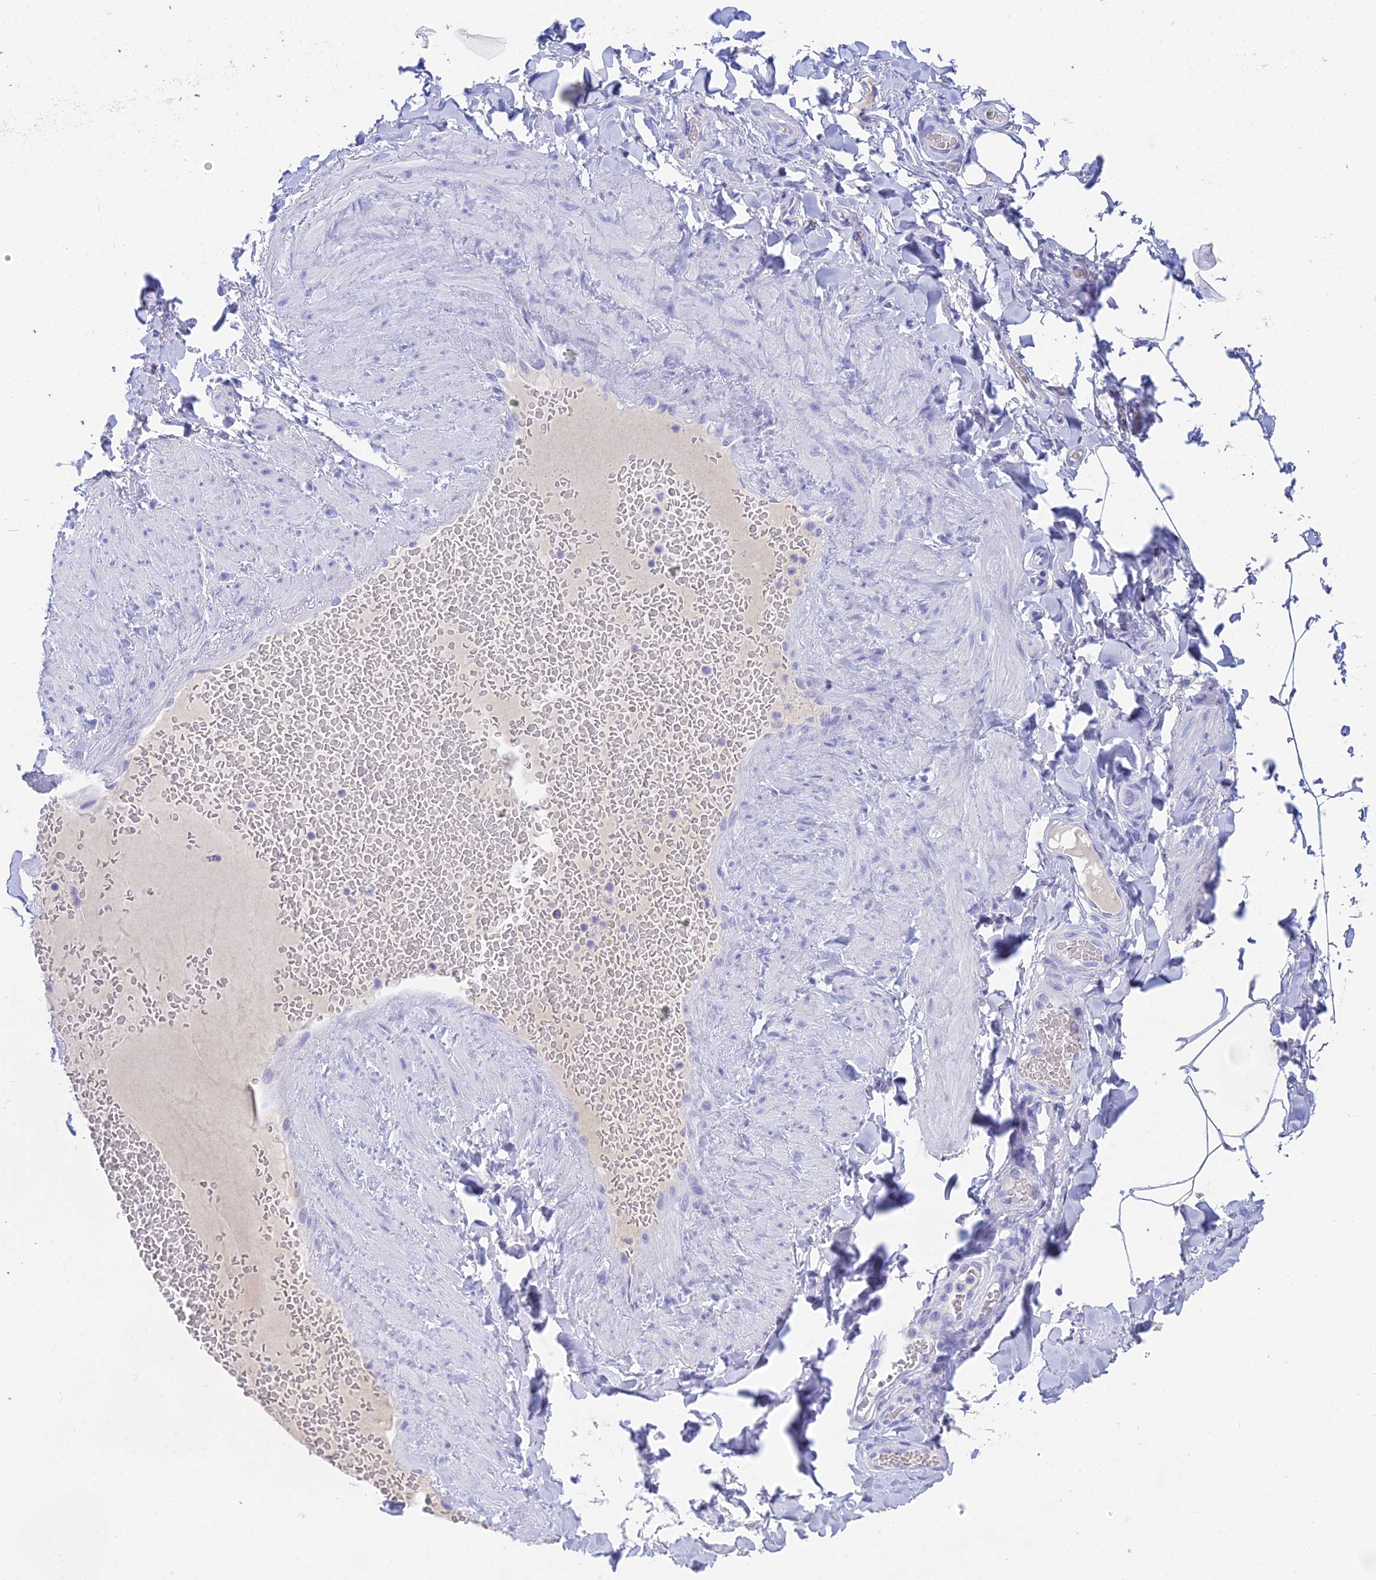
{"staining": {"intensity": "negative", "quantity": "none", "location": "none"}, "tissue": "adipose tissue", "cell_type": "Adipocytes", "image_type": "normal", "snomed": [{"axis": "morphology", "description": "Normal tissue, NOS"}, {"axis": "topography", "description": "Soft tissue"}, {"axis": "topography", "description": "Vascular tissue"}], "caption": "An immunohistochemistry (IHC) photomicrograph of normal adipose tissue is shown. There is no staining in adipocytes of adipose tissue. (Stains: DAB (3,3'-diaminobenzidine) IHC with hematoxylin counter stain, Microscopy: brightfield microscopy at high magnification).", "gene": "REG1A", "patient": {"sex": "male", "age": 54}}